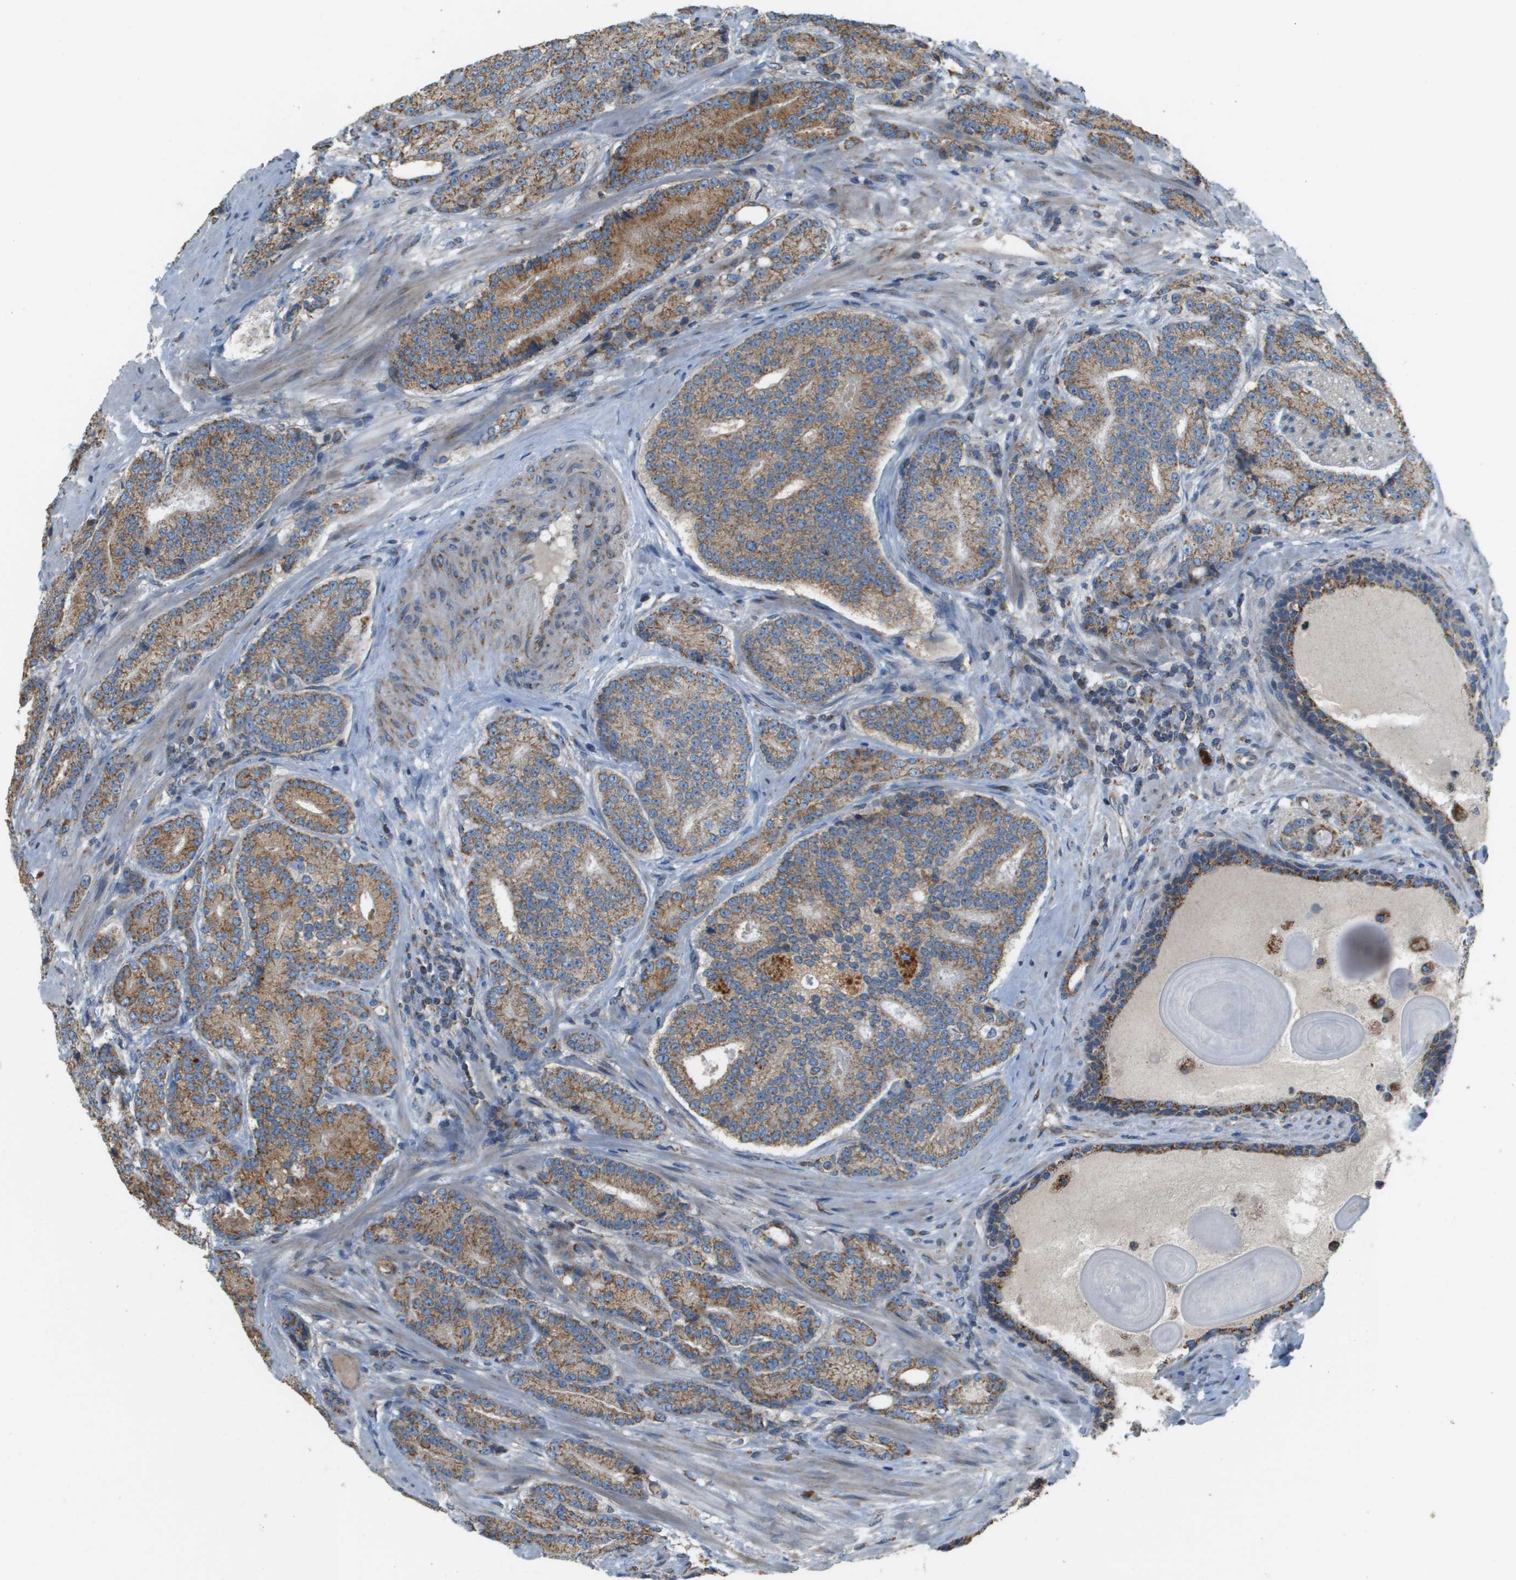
{"staining": {"intensity": "moderate", "quantity": ">75%", "location": "cytoplasmic/membranous"}, "tissue": "prostate cancer", "cell_type": "Tumor cells", "image_type": "cancer", "snomed": [{"axis": "morphology", "description": "Adenocarcinoma, High grade"}, {"axis": "topography", "description": "Prostate"}], "caption": "Immunohistochemical staining of human prostate cancer (adenocarcinoma (high-grade)) demonstrates moderate cytoplasmic/membranous protein expression in about >75% of tumor cells.", "gene": "NRK", "patient": {"sex": "male", "age": 61}}